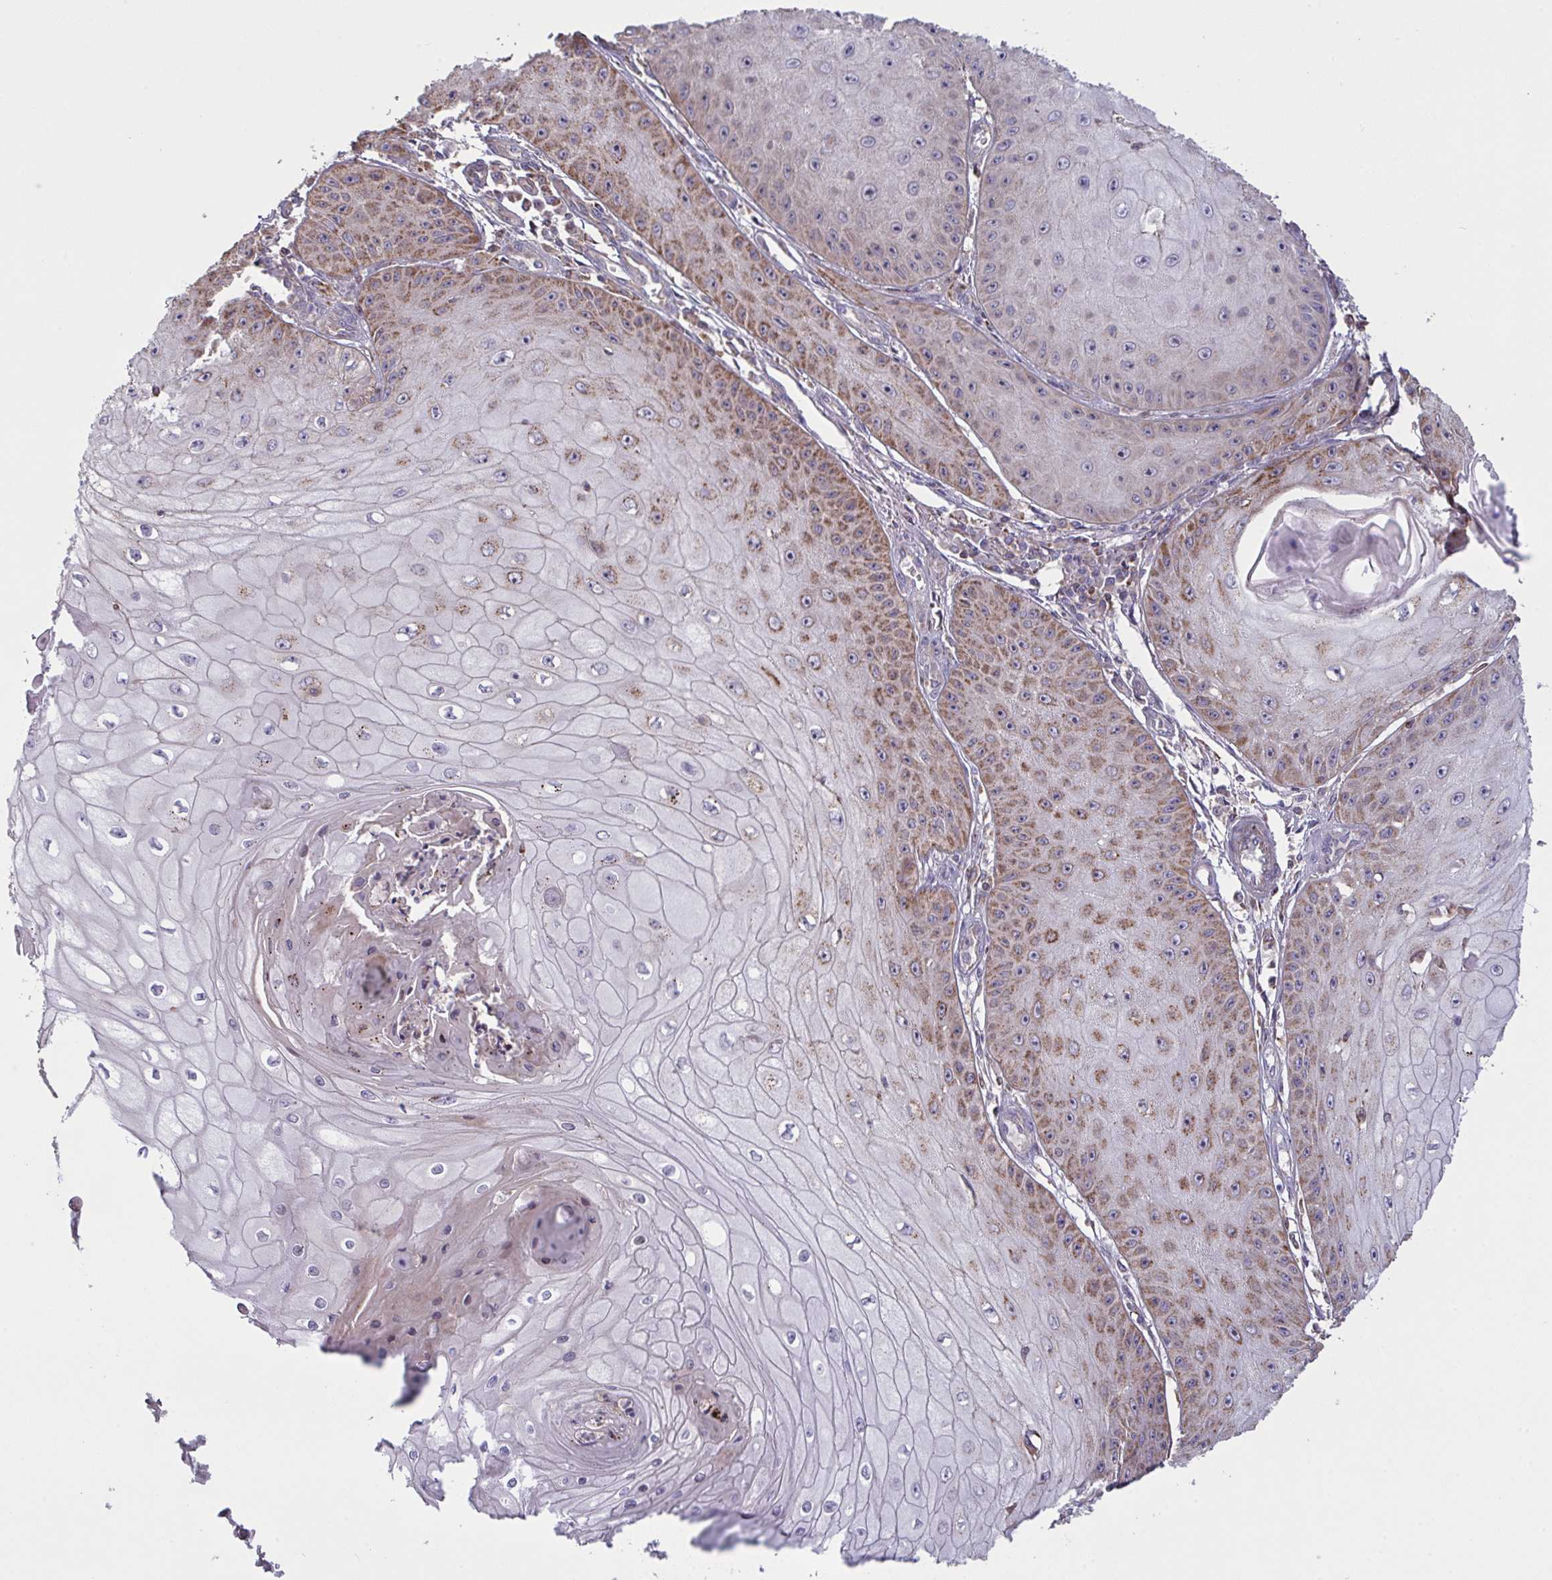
{"staining": {"intensity": "moderate", "quantity": "25%-75%", "location": "cytoplasmic/membranous"}, "tissue": "skin cancer", "cell_type": "Tumor cells", "image_type": "cancer", "snomed": [{"axis": "morphology", "description": "Squamous cell carcinoma, NOS"}, {"axis": "topography", "description": "Skin"}], "caption": "This photomicrograph shows squamous cell carcinoma (skin) stained with immunohistochemistry (IHC) to label a protein in brown. The cytoplasmic/membranous of tumor cells show moderate positivity for the protein. Nuclei are counter-stained blue.", "gene": "MICOS10", "patient": {"sex": "male", "age": 70}}